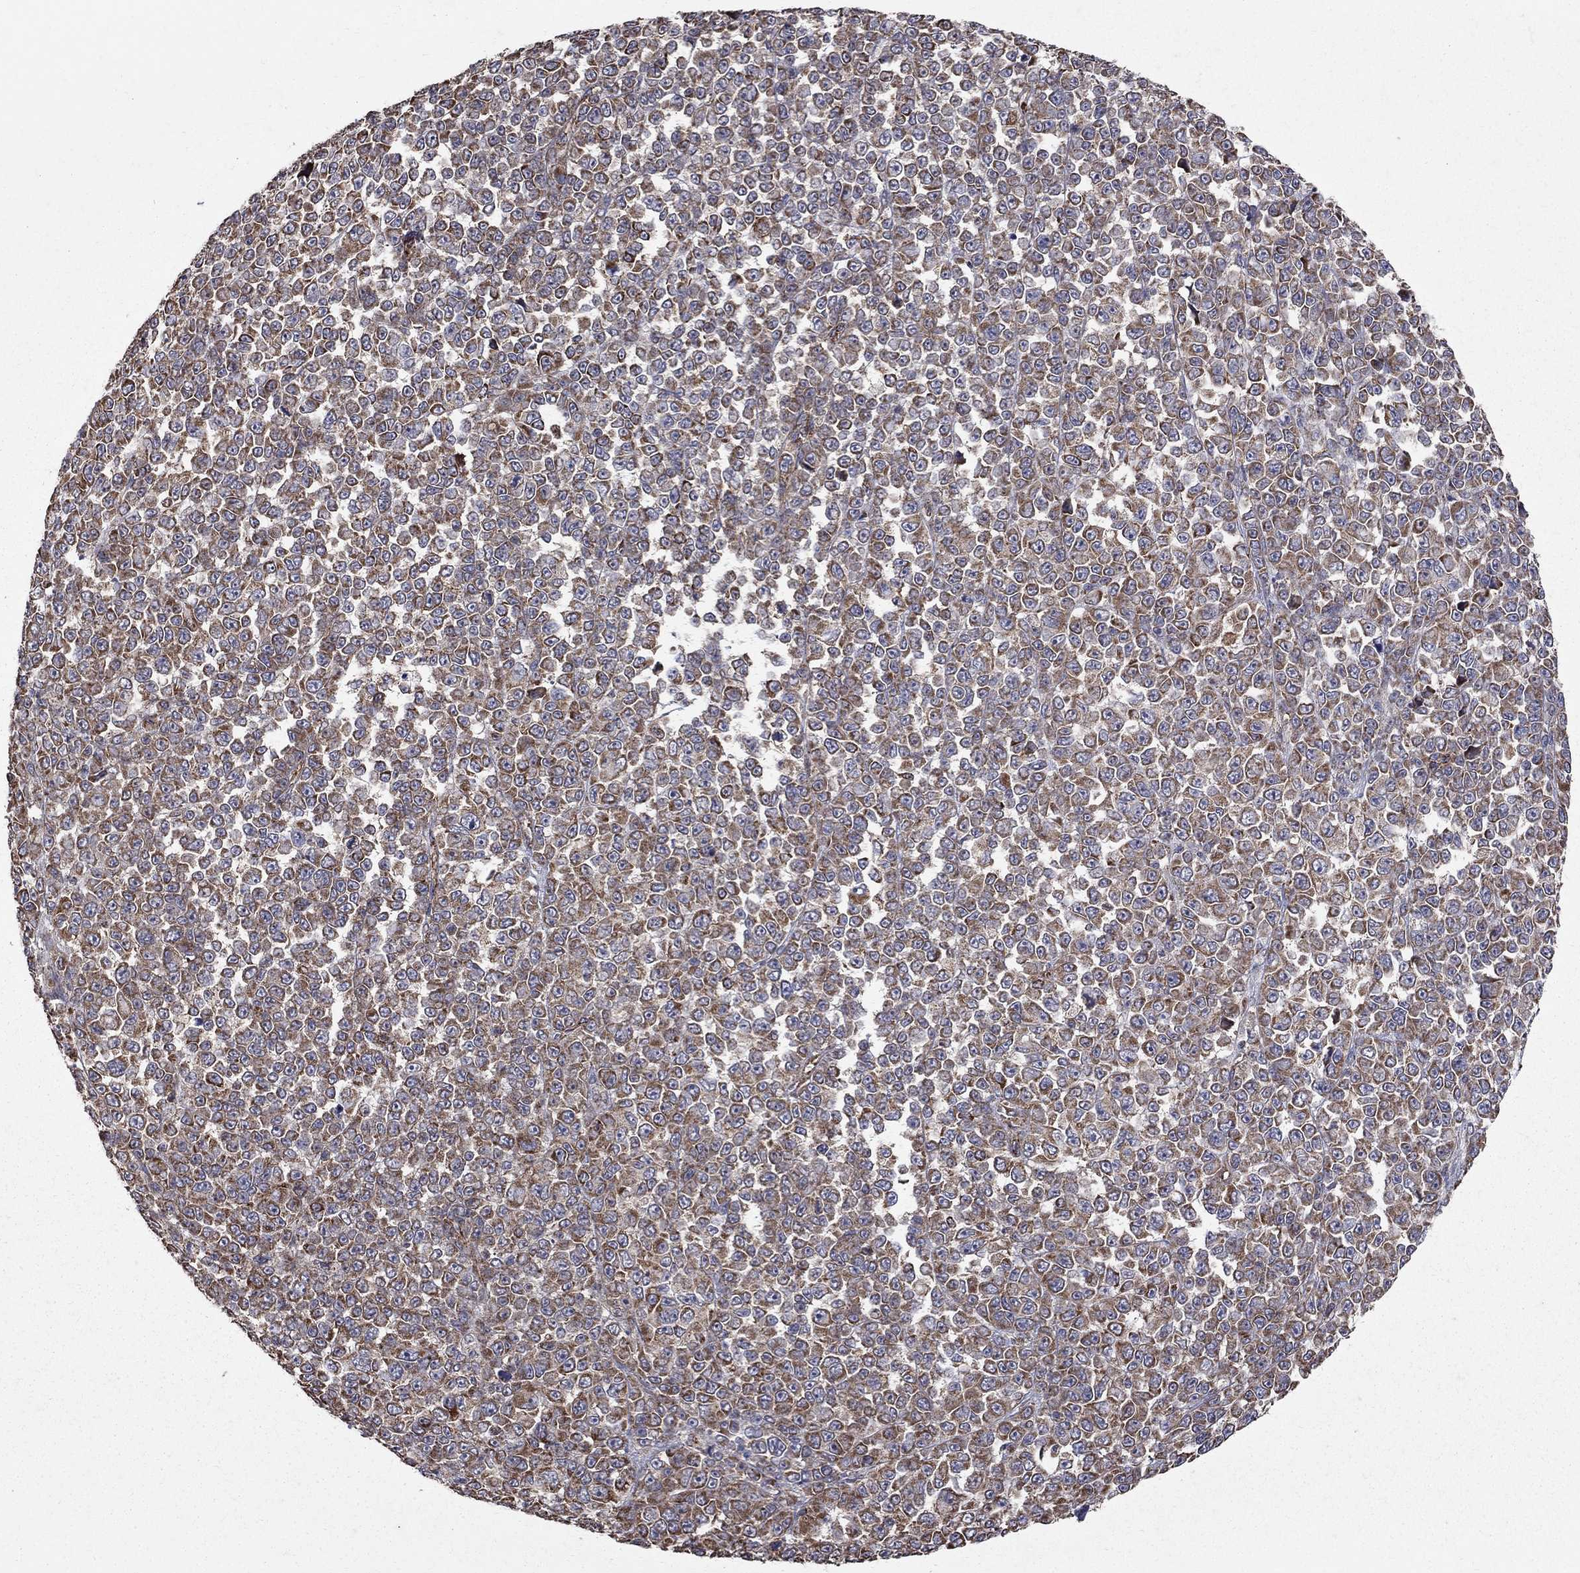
{"staining": {"intensity": "moderate", "quantity": ">75%", "location": "cytoplasmic/membranous"}, "tissue": "melanoma", "cell_type": "Tumor cells", "image_type": "cancer", "snomed": [{"axis": "morphology", "description": "Malignant melanoma, NOS"}, {"axis": "topography", "description": "Skin"}], "caption": "There is medium levels of moderate cytoplasmic/membranous expression in tumor cells of melanoma, as demonstrated by immunohistochemical staining (brown color).", "gene": "NDUFS8", "patient": {"sex": "female", "age": 95}}